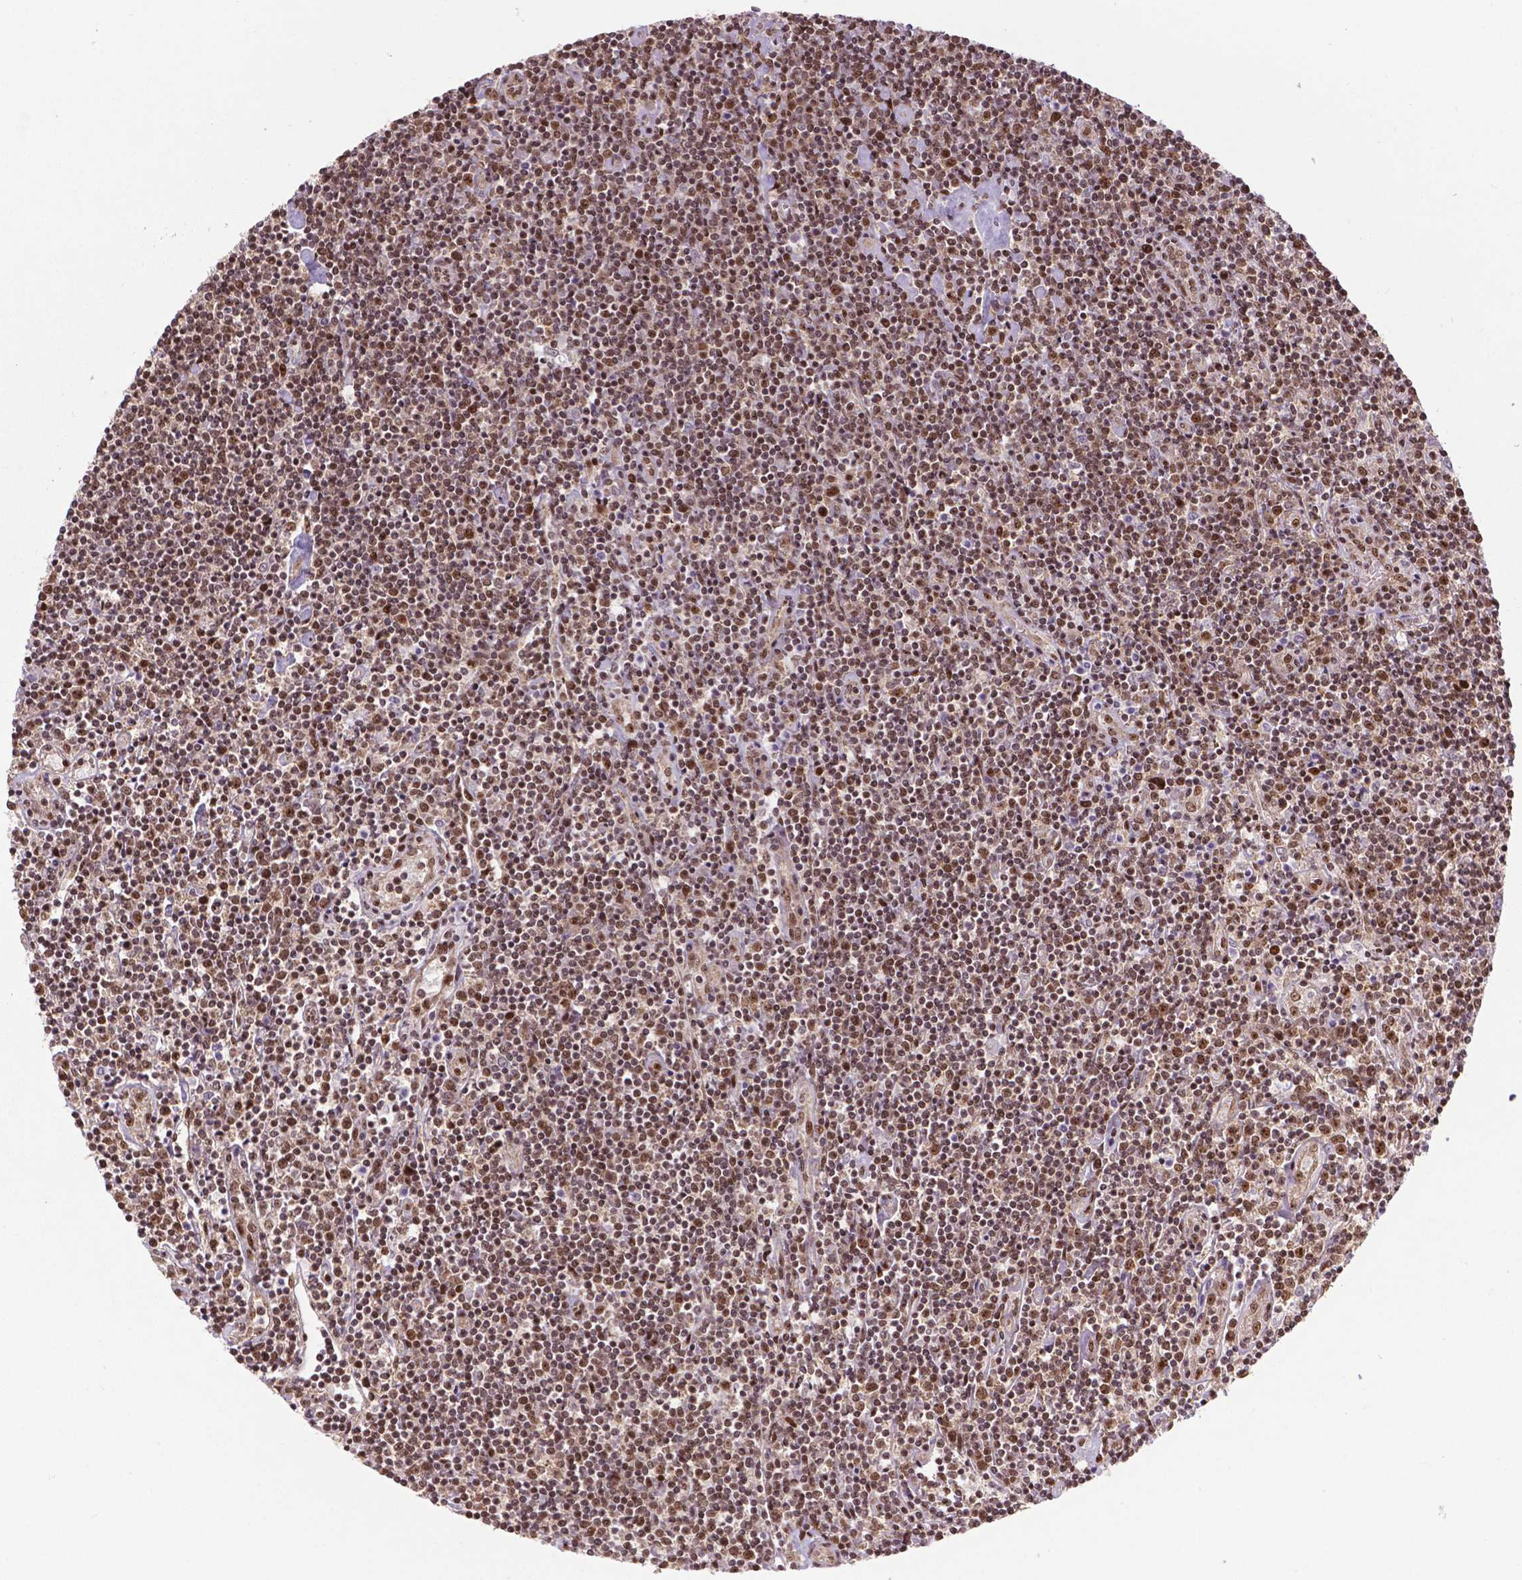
{"staining": {"intensity": "moderate", "quantity": ">75%", "location": "nuclear"}, "tissue": "lymphoma", "cell_type": "Tumor cells", "image_type": "cancer", "snomed": [{"axis": "morphology", "description": "Hodgkin's disease, NOS"}, {"axis": "topography", "description": "Lymph node"}], "caption": "Tumor cells reveal medium levels of moderate nuclear positivity in approximately >75% of cells in human Hodgkin's disease.", "gene": "CSNK2A1", "patient": {"sex": "male", "age": 40}}